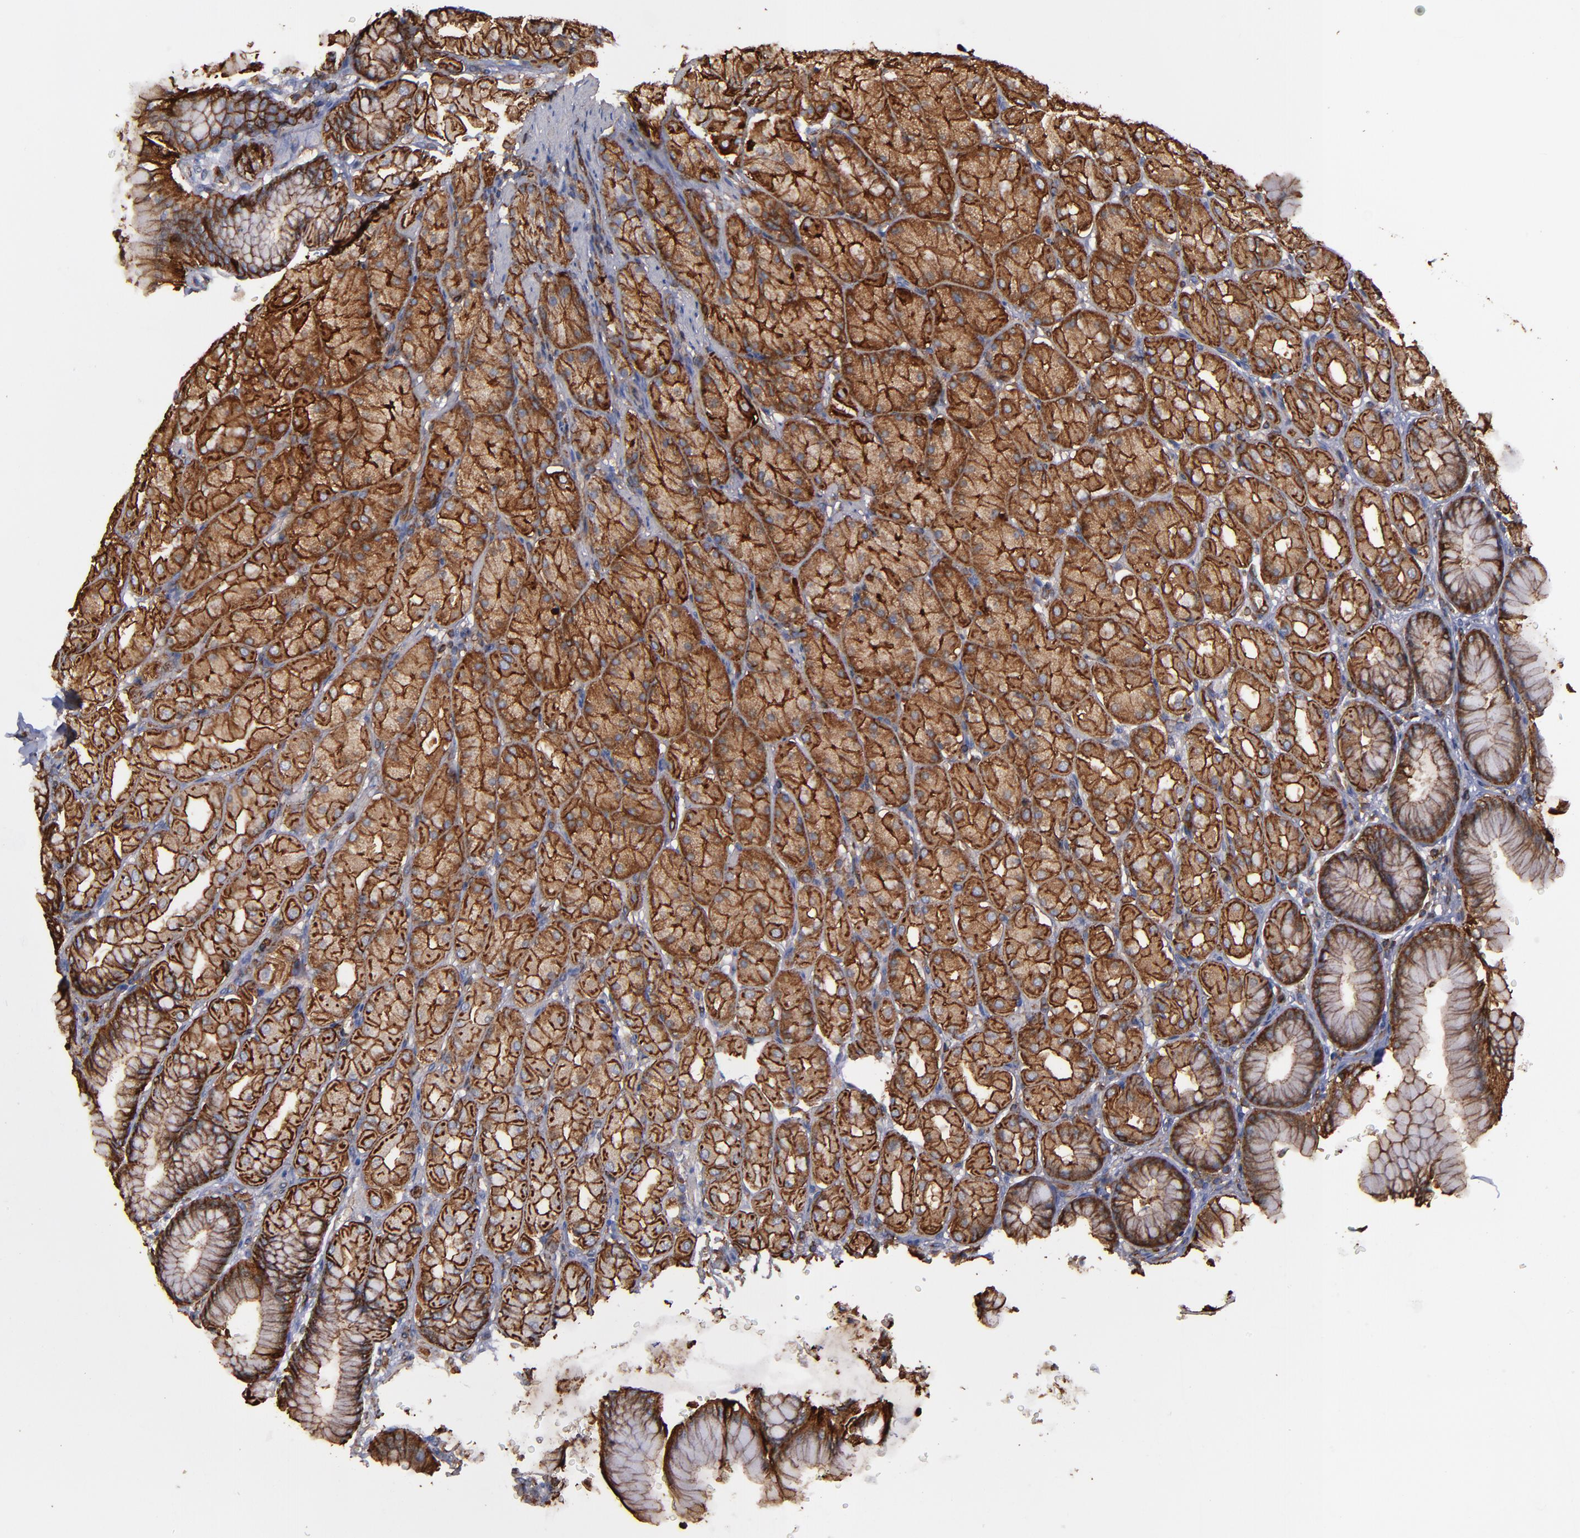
{"staining": {"intensity": "moderate", "quantity": ">75%", "location": "cytoplasmic/membranous"}, "tissue": "stomach", "cell_type": "Glandular cells", "image_type": "normal", "snomed": [{"axis": "morphology", "description": "Normal tissue, NOS"}, {"axis": "topography", "description": "Stomach, upper"}], "caption": "A brown stain shows moderate cytoplasmic/membranous expression of a protein in glandular cells of benign stomach.", "gene": "ACTN4", "patient": {"sex": "female", "age": 56}}